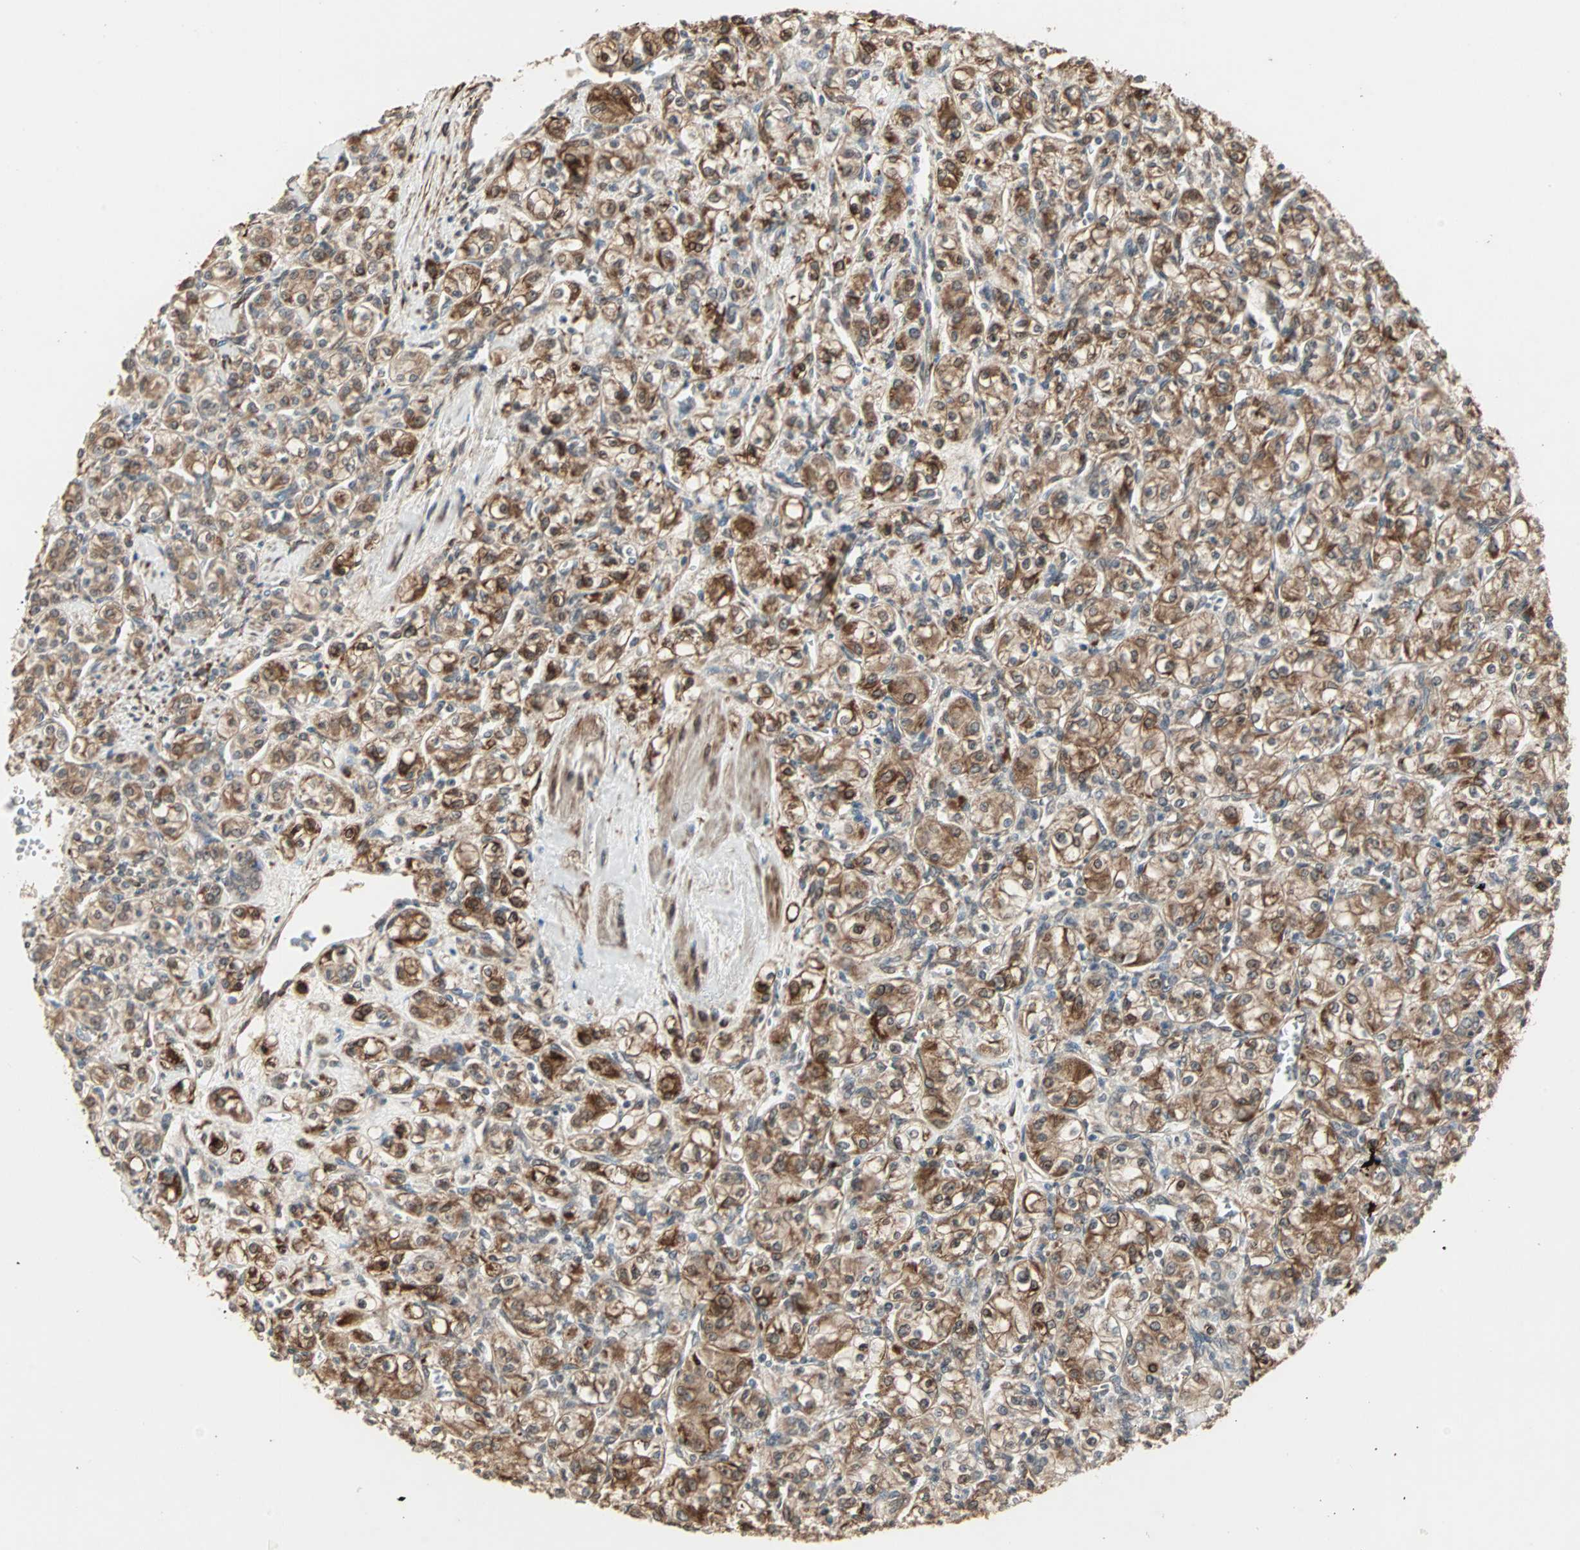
{"staining": {"intensity": "moderate", "quantity": ">75%", "location": "cytoplasmic/membranous"}, "tissue": "renal cancer", "cell_type": "Tumor cells", "image_type": "cancer", "snomed": [{"axis": "morphology", "description": "Adenocarcinoma, NOS"}, {"axis": "topography", "description": "Kidney"}], "caption": "Human renal adenocarcinoma stained for a protein (brown) reveals moderate cytoplasmic/membranous positive staining in approximately >75% of tumor cells.", "gene": "TRPV4", "patient": {"sex": "male", "age": 77}}